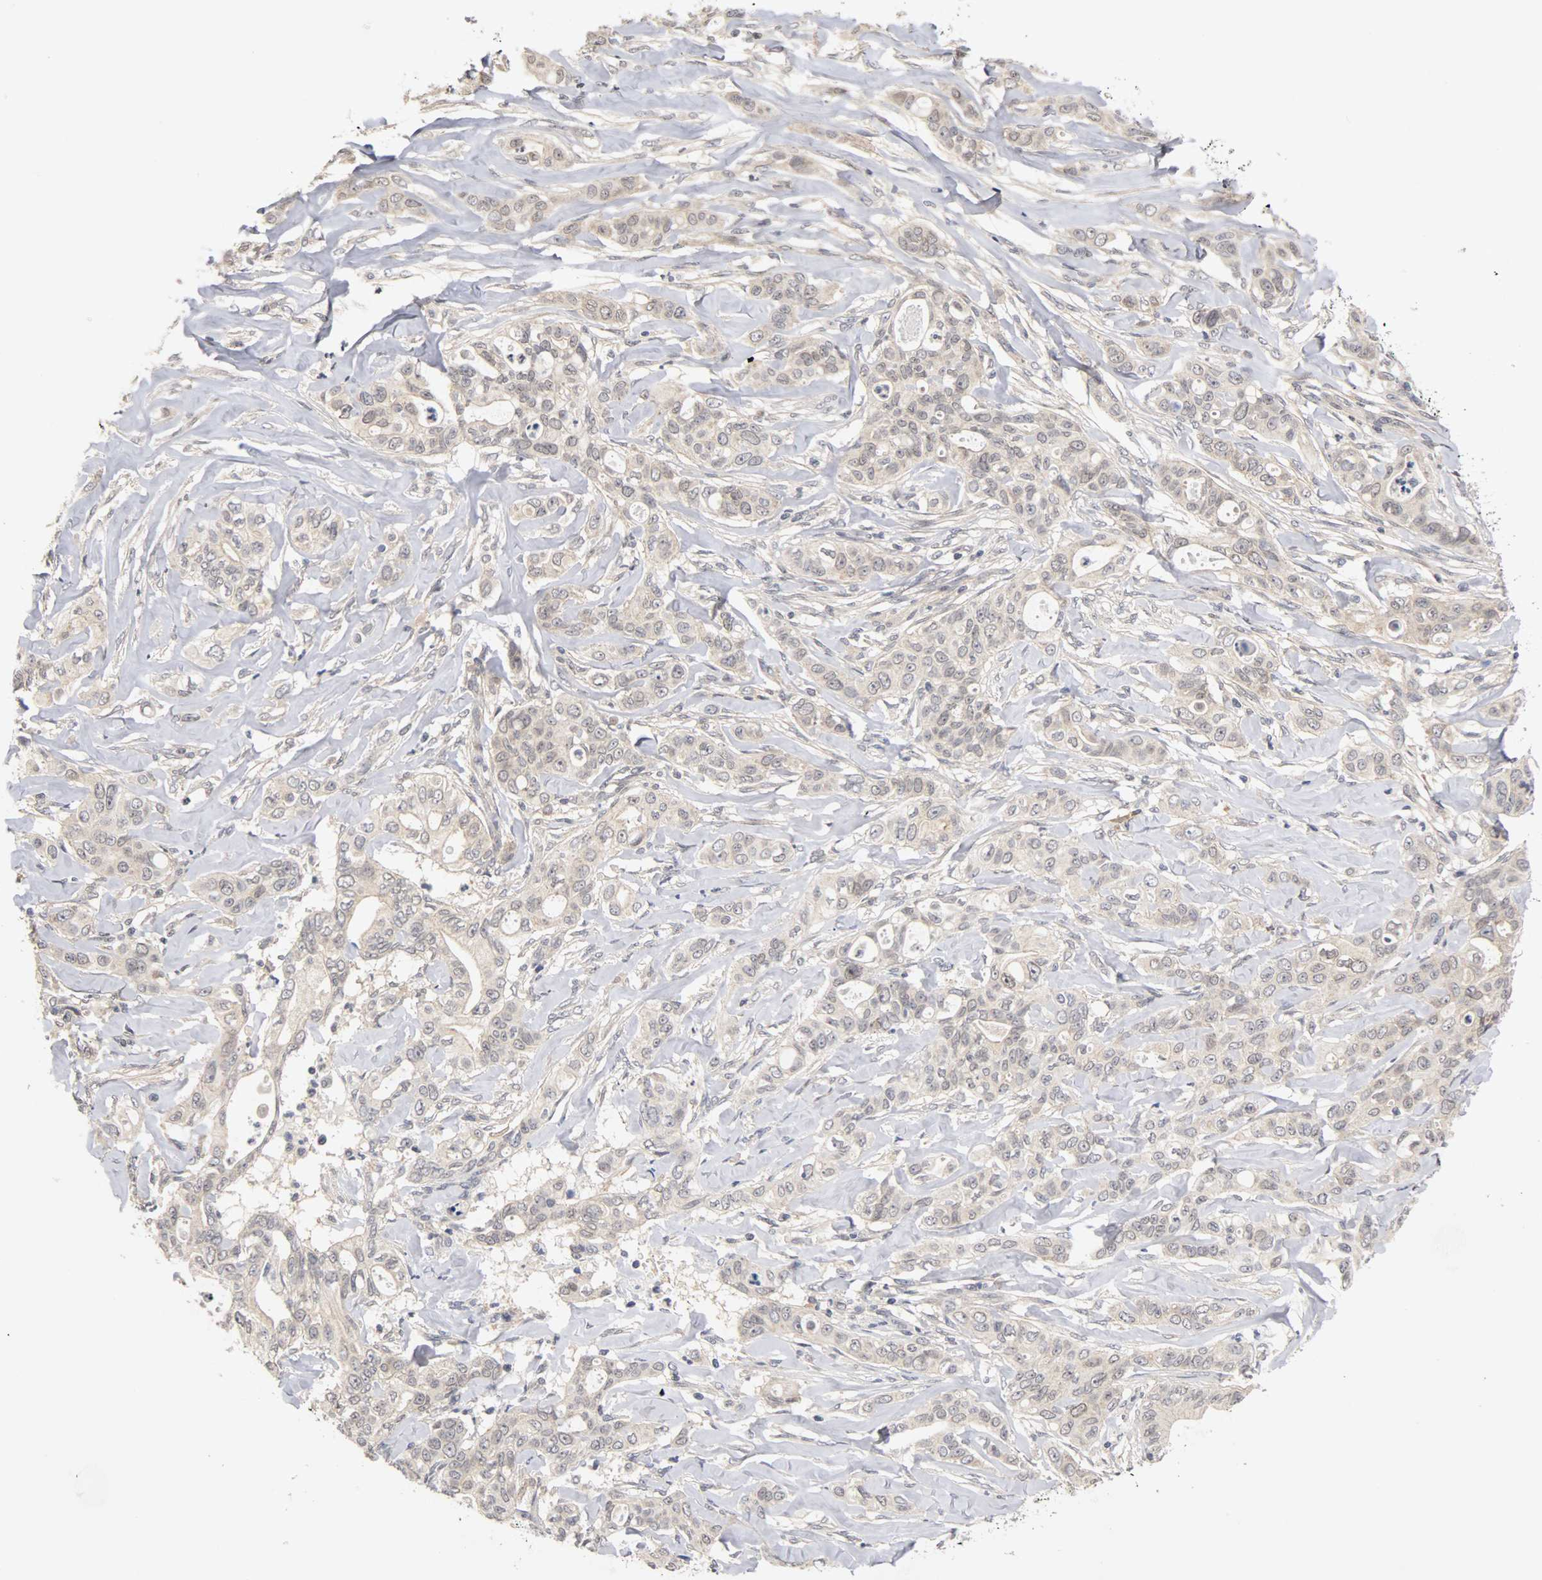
{"staining": {"intensity": "moderate", "quantity": "25%-75%", "location": "cytoplasmic/membranous,nuclear"}, "tissue": "liver cancer", "cell_type": "Tumor cells", "image_type": "cancer", "snomed": [{"axis": "morphology", "description": "Cholangiocarcinoma"}, {"axis": "topography", "description": "Liver"}], "caption": "Human liver cancer (cholangiocarcinoma) stained for a protein (brown) exhibits moderate cytoplasmic/membranous and nuclear positive expression in approximately 25%-75% of tumor cells.", "gene": "UBE2M", "patient": {"sex": "female", "age": 67}}